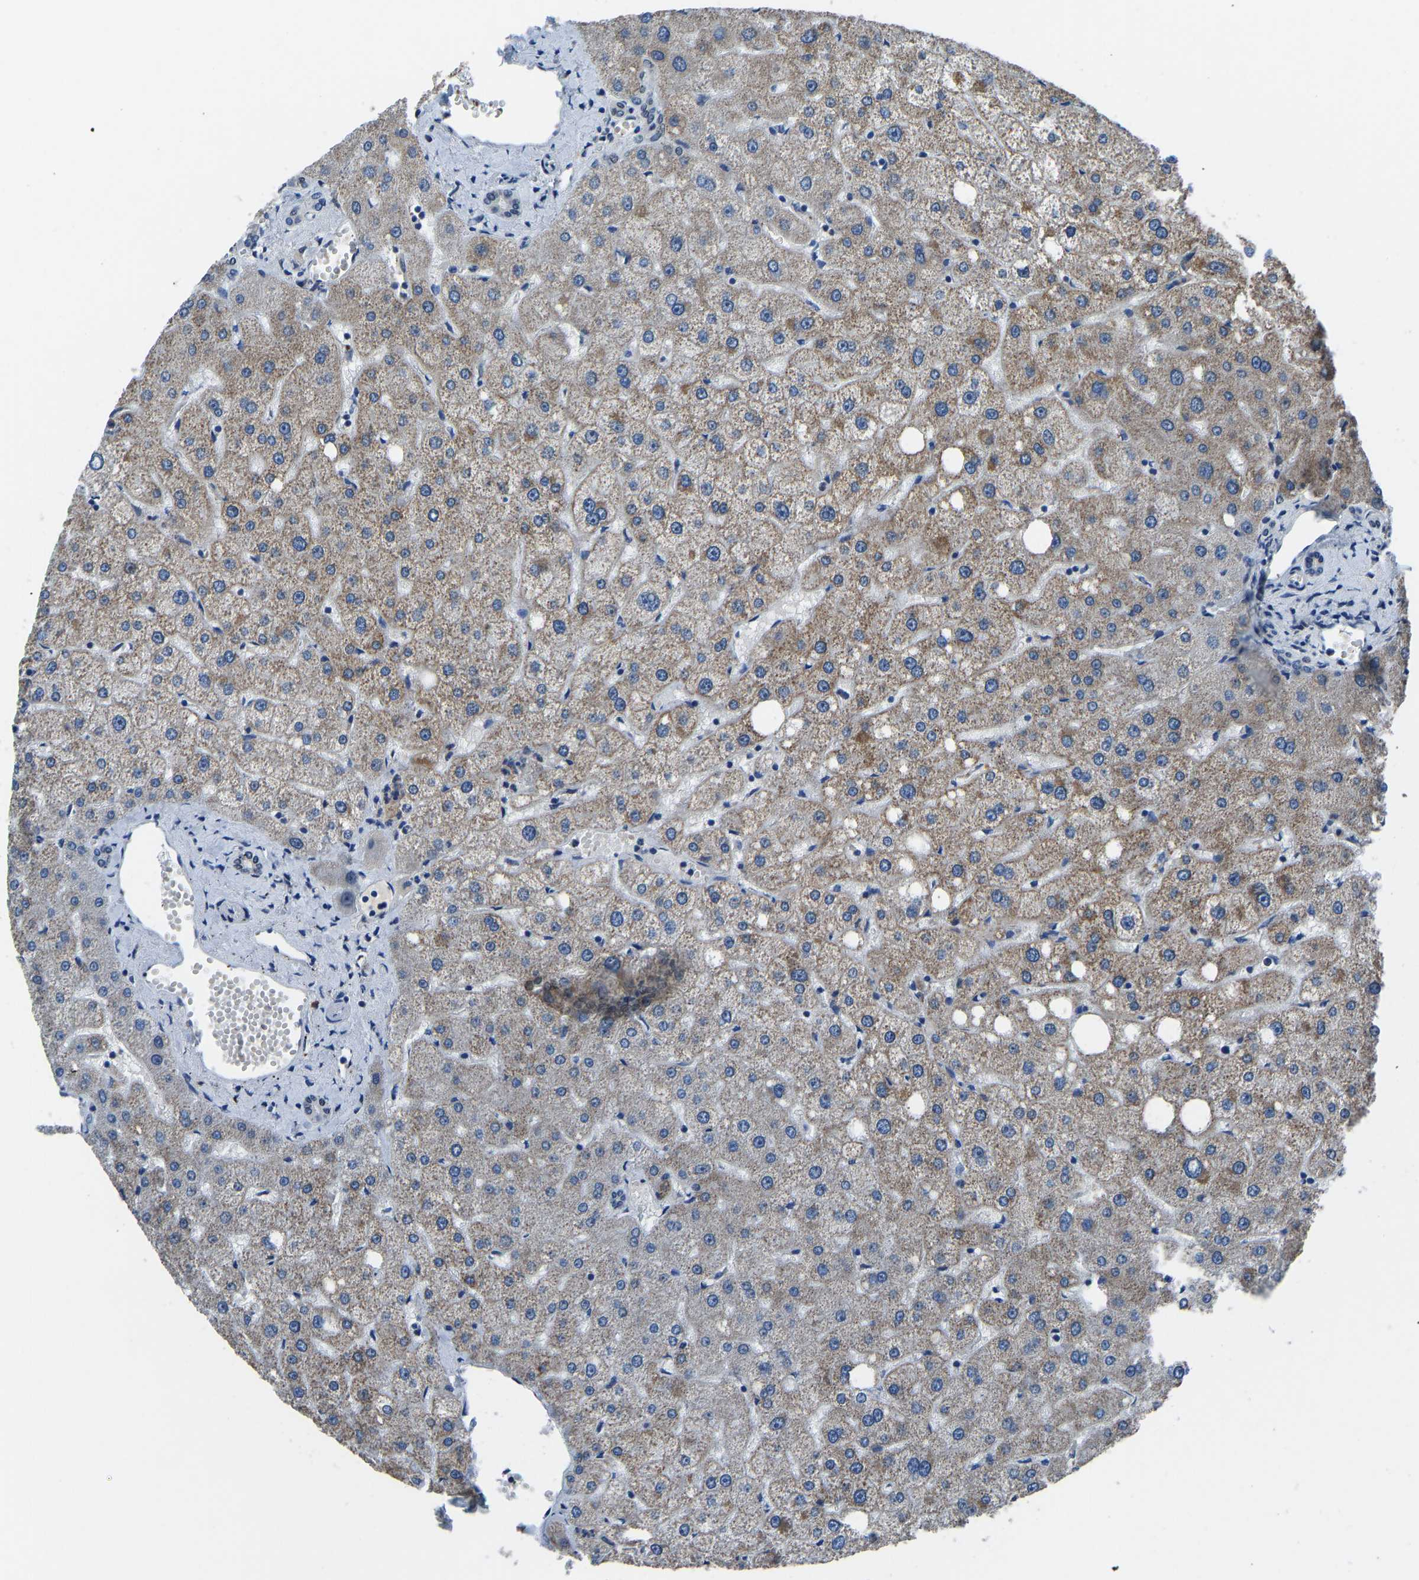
{"staining": {"intensity": "negative", "quantity": "none", "location": "none"}, "tissue": "liver", "cell_type": "Cholangiocytes", "image_type": "normal", "snomed": [{"axis": "morphology", "description": "Normal tissue, NOS"}, {"axis": "topography", "description": "Liver"}], "caption": "Liver was stained to show a protein in brown. There is no significant positivity in cholangiocytes.", "gene": "FOS", "patient": {"sex": "male", "age": 73}}